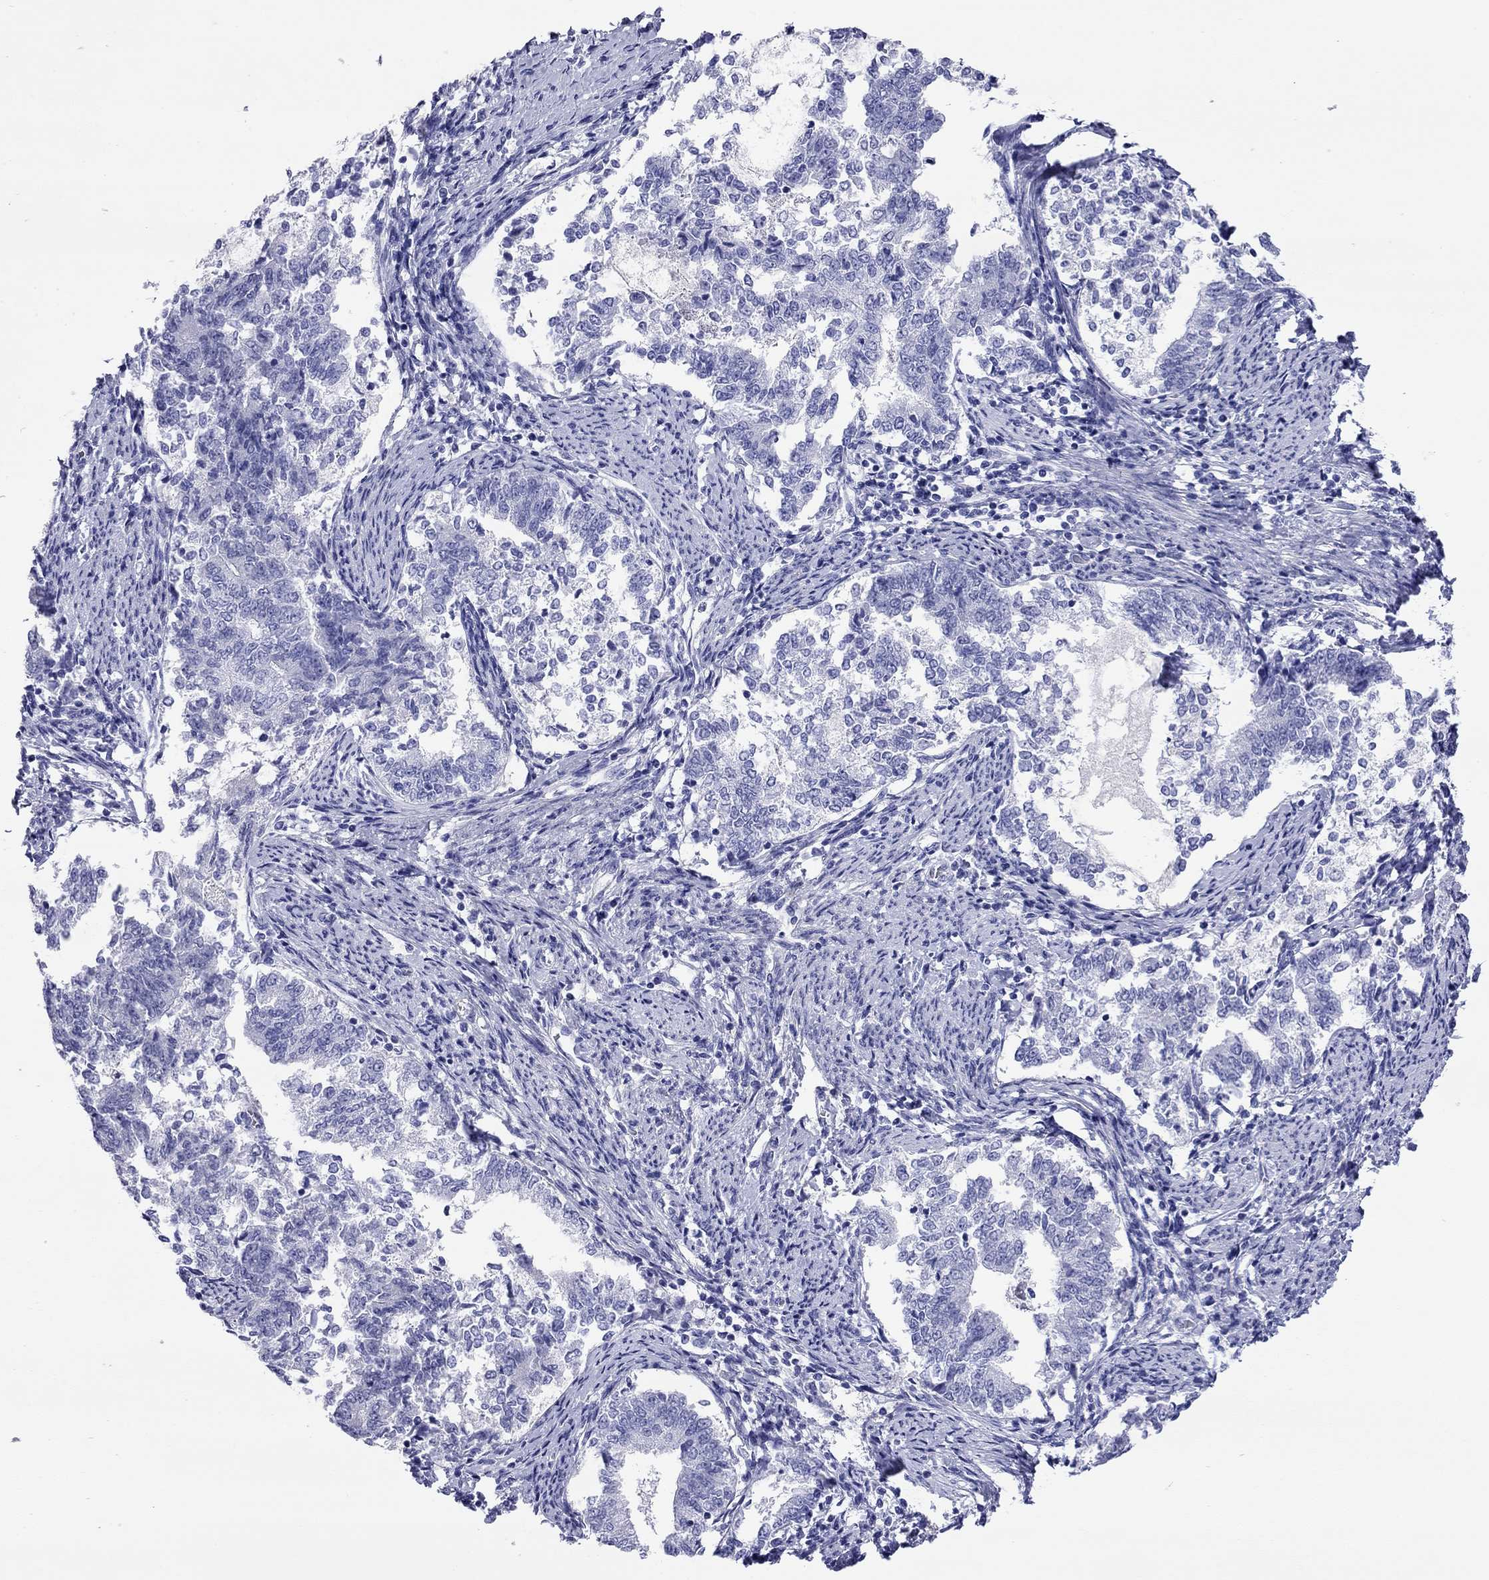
{"staining": {"intensity": "negative", "quantity": "none", "location": "none"}, "tissue": "endometrial cancer", "cell_type": "Tumor cells", "image_type": "cancer", "snomed": [{"axis": "morphology", "description": "Adenocarcinoma, NOS"}, {"axis": "topography", "description": "Endometrium"}], "caption": "Immunohistochemistry of human endometrial adenocarcinoma reveals no expression in tumor cells. The staining was performed using DAB to visualize the protein expression in brown, while the nuclei were stained in blue with hematoxylin (Magnification: 20x).", "gene": "CMYA5", "patient": {"sex": "female", "age": 65}}